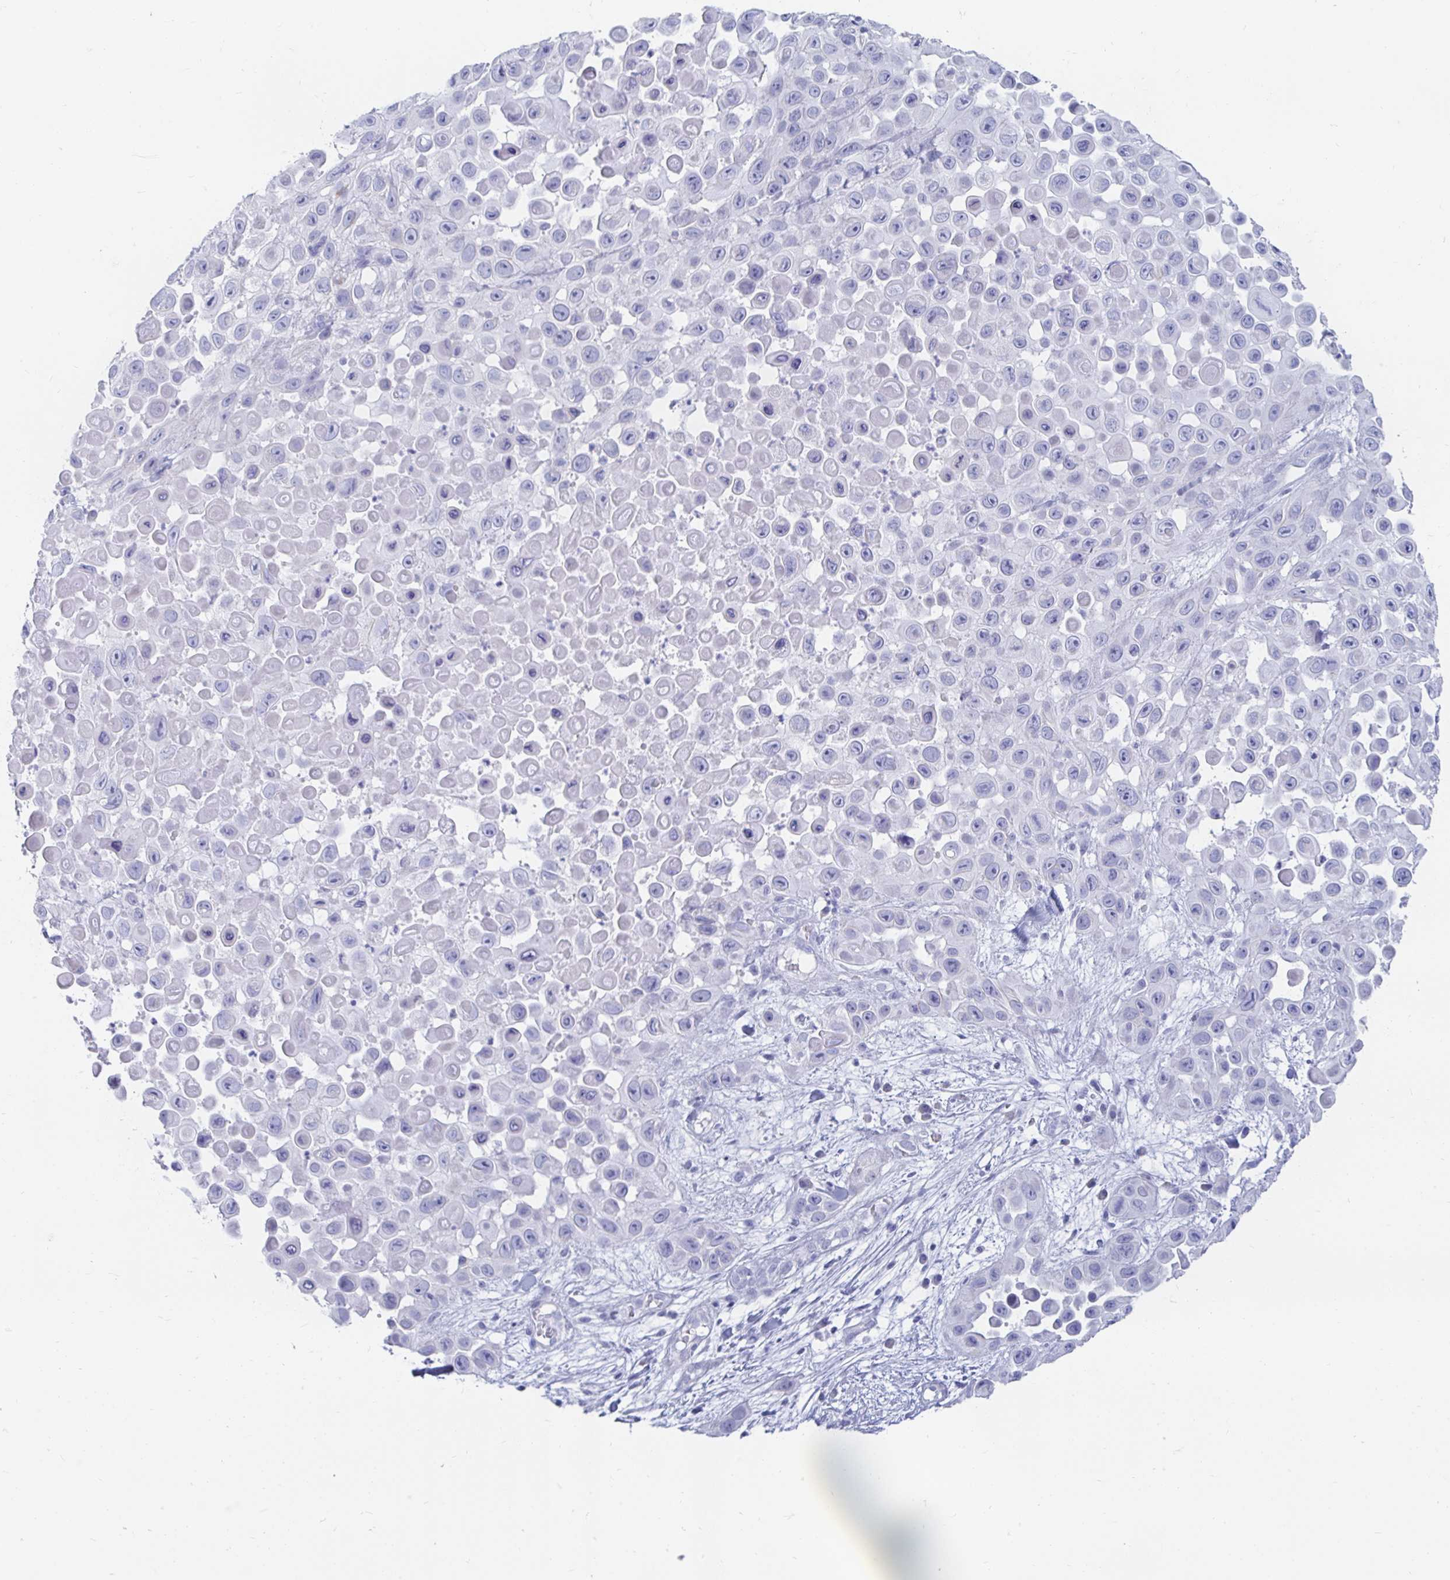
{"staining": {"intensity": "negative", "quantity": "none", "location": "none"}, "tissue": "skin cancer", "cell_type": "Tumor cells", "image_type": "cancer", "snomed": [{"axis": "morphology", "description": "Squamous cell carcinoma, NOS"}, {"axis": "topography", "description": "Skin"}], "caption": "DAB (3,3'-diaminobenzidine) immunohistochemical staining of human skin cancer displays no significant staining in tumor cells.", "gene": "PEG10", "patient": {"sex": "male", "age": 81}}